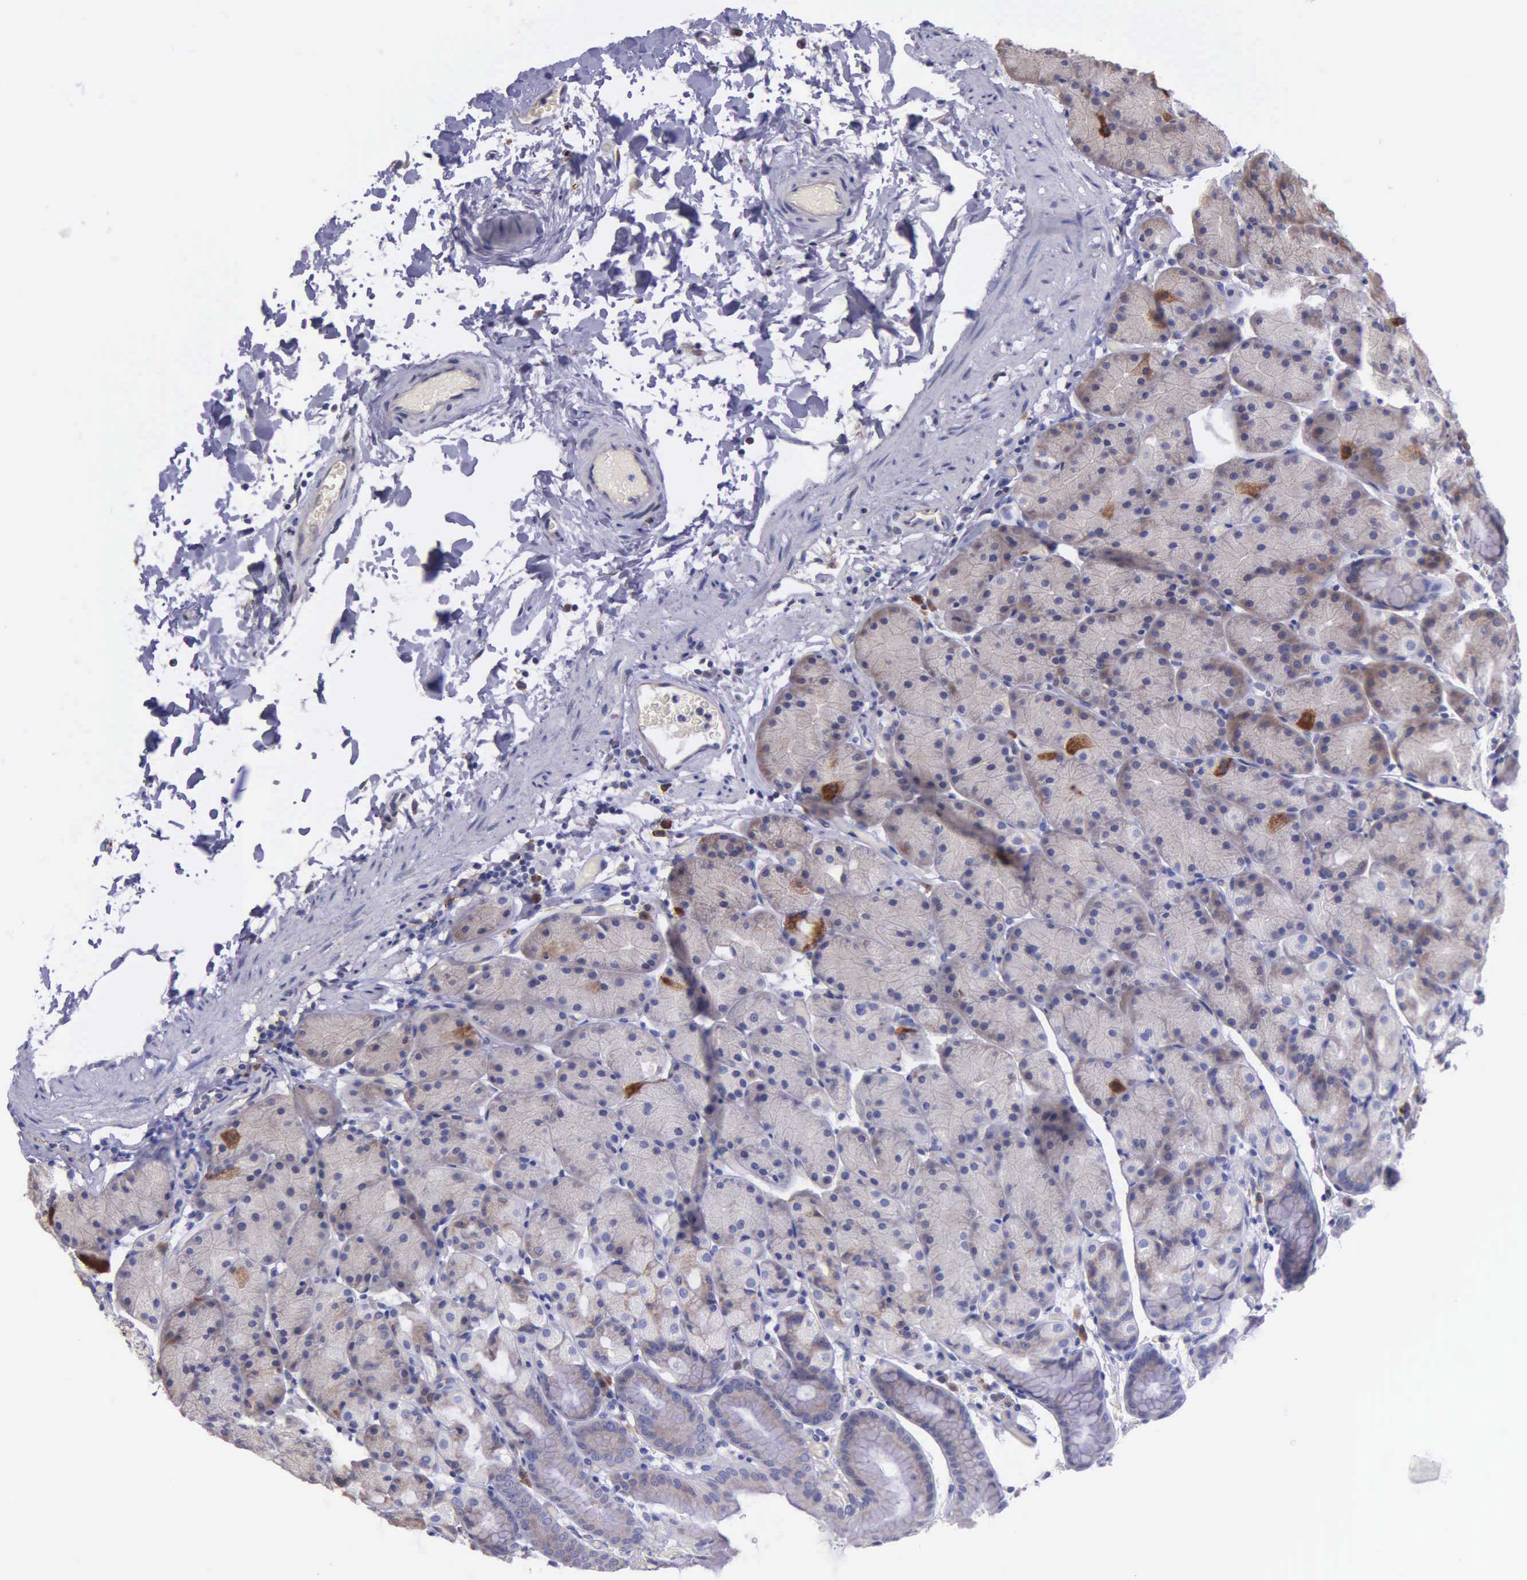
{"staining": {"intensity": "weak", "quantity": ">75%", "location": "cytoplasmic/membranous"}, "tissue": "stomach", "cell_type": "Glandular cells", "image_type": "normal", "snomed": [{"axis": "morphology", "description": "Normal tissue, NOS"}, {"axis": "topography", "description": "Stomach, upper"}], "caption": "The immunohistochemical stain highlights weak cytoplasmic/membranous positivity in glandular cells of unremarkable stomach.", "gene": "ZC3H12B", "patient": {"sex": "male", "age": 47}}